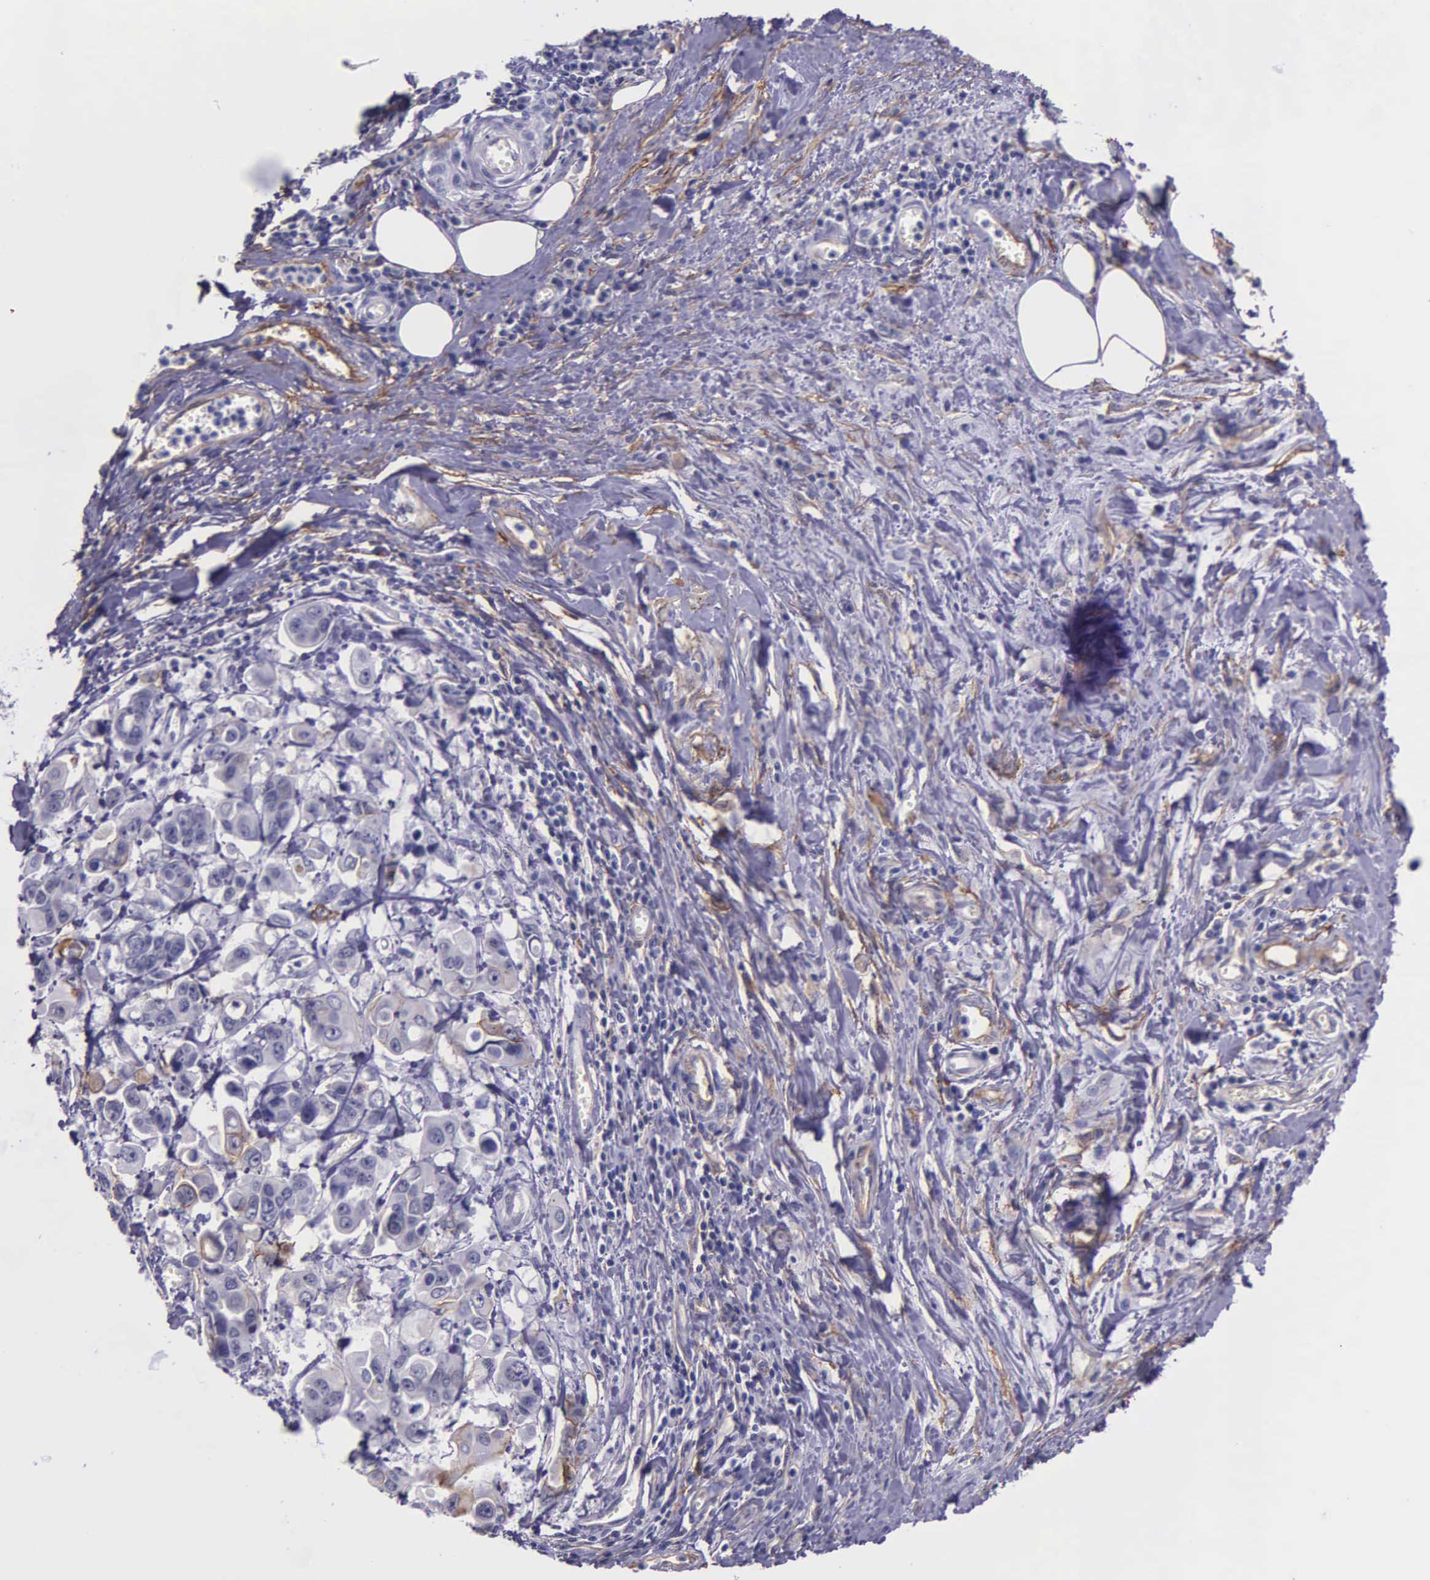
{"staining": {"intensity": "weak", "quantity": "<25%", "location": "cytoplasmic/membranous"}, "tissue": "stomach cancer", "cell_type": "Tumor cells", "image_type": "cancer", "snomed": [{"axis": "morphology", "description": "Adenocarcinoma, NOS"}, {"axis": "topography", "description": "Stomach, upper"}], "caption": "This is a histopathology image of IHC staining of stomach adenocarcinoma, which shows no staining in tumor cells. (Stains: DAB (3,3'-diaminobenzidine) immunohistochemistry (IHC) with hematoxylin counter stain, Microscopy: brightfield microscopy at high magnification).", "gene": "AHNAK2", "patient": {"sex": "male", "age": 80}}